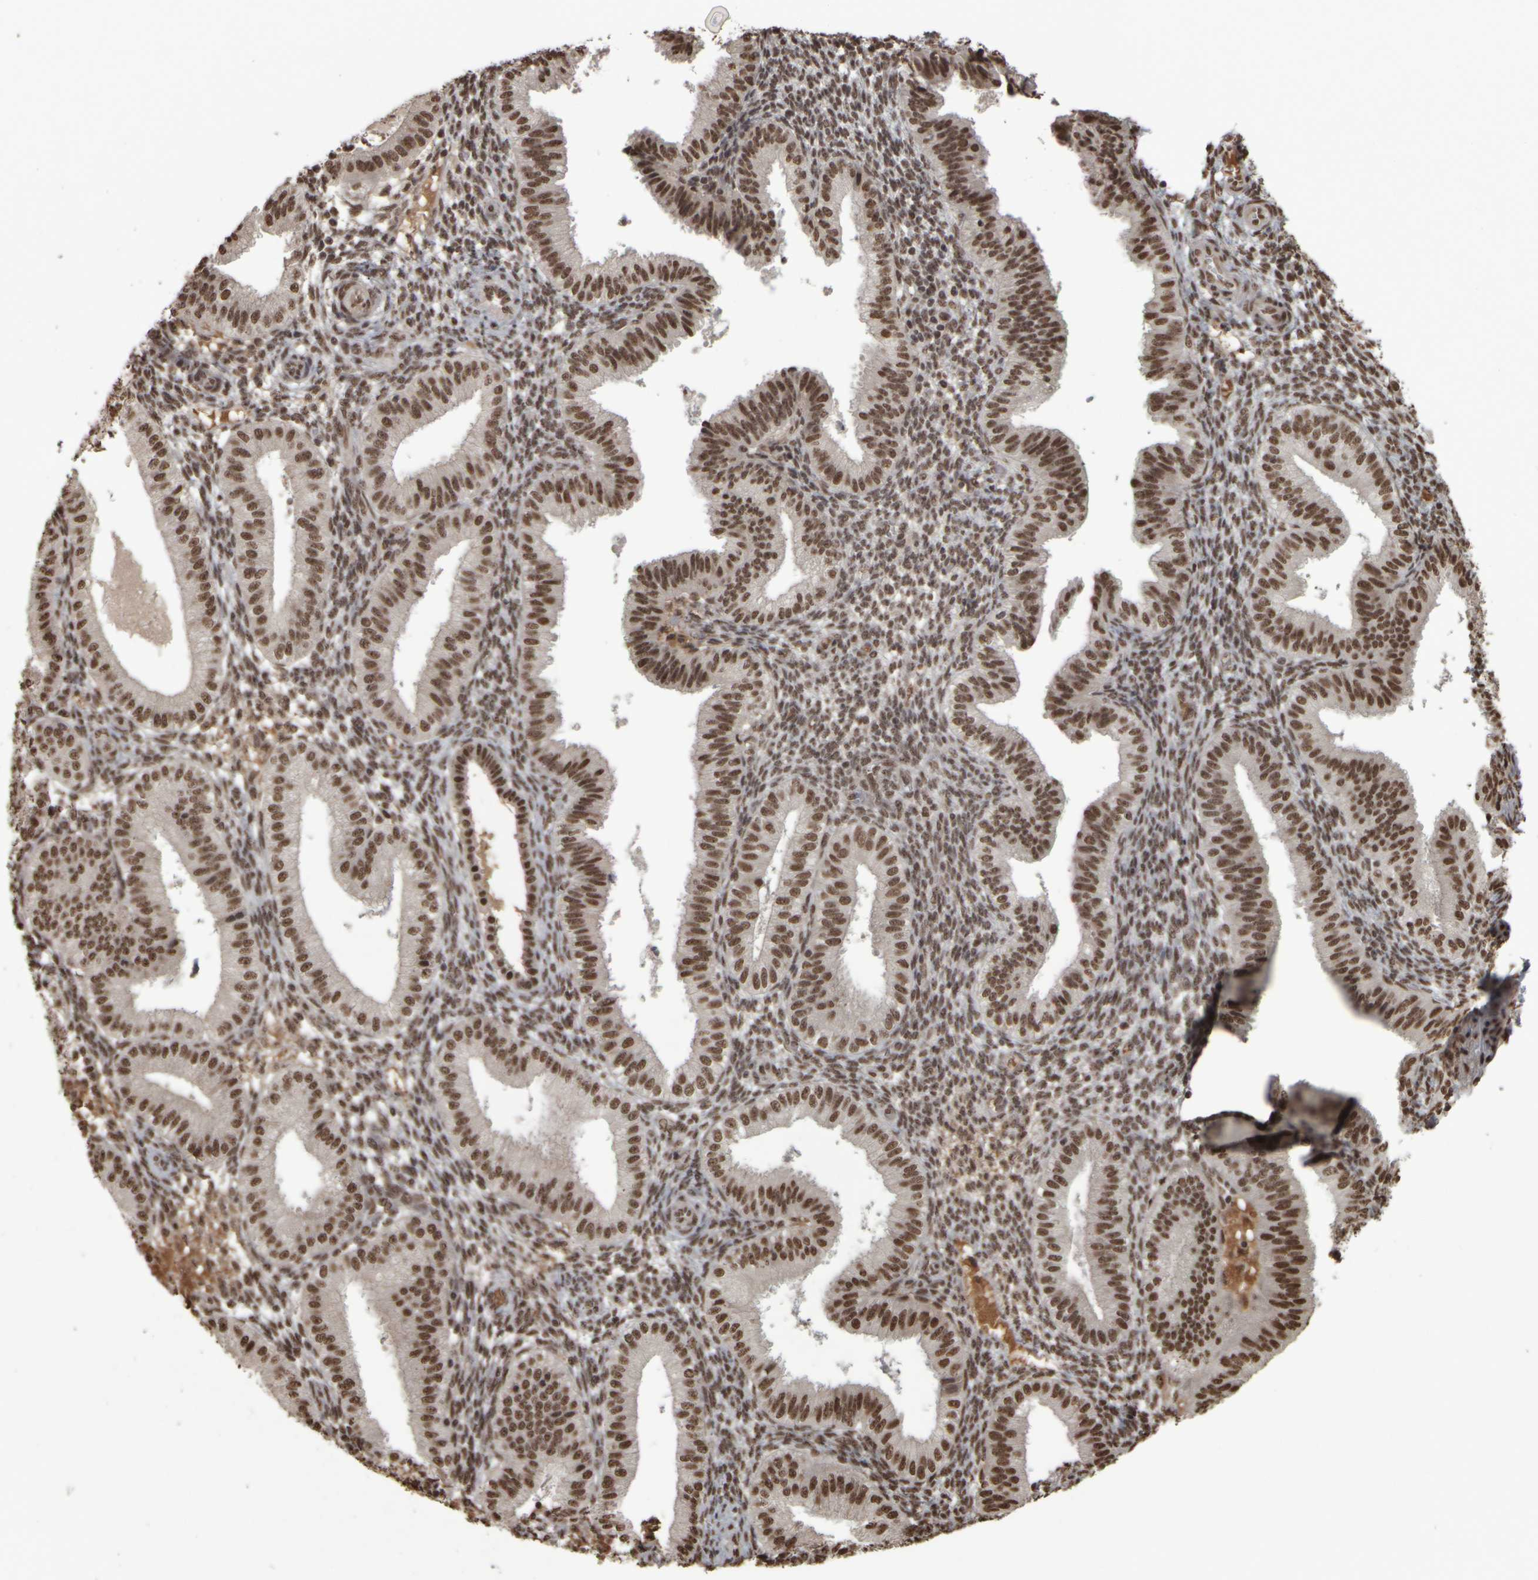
{"staining": {"intensity": "moderate", "quantity": ">75%", "location": "nuclear"}, "tissue": "endometrium", "cell_type": "Cells in endometrial stroma", "image_type": "normal", "snomed": [{"axis": "morphology", "description": "Normal tissue, NOS"}, {"axis": "topography", "description": "Endometrium"}], "caption": "A medium amount of moderate nuclear positivity is identified in approximately >75% of cells in endometrial stroma in unremarkable endometrium.", "gene": "ZFHX4", "patient": {"sex": "female", "age": 39}}